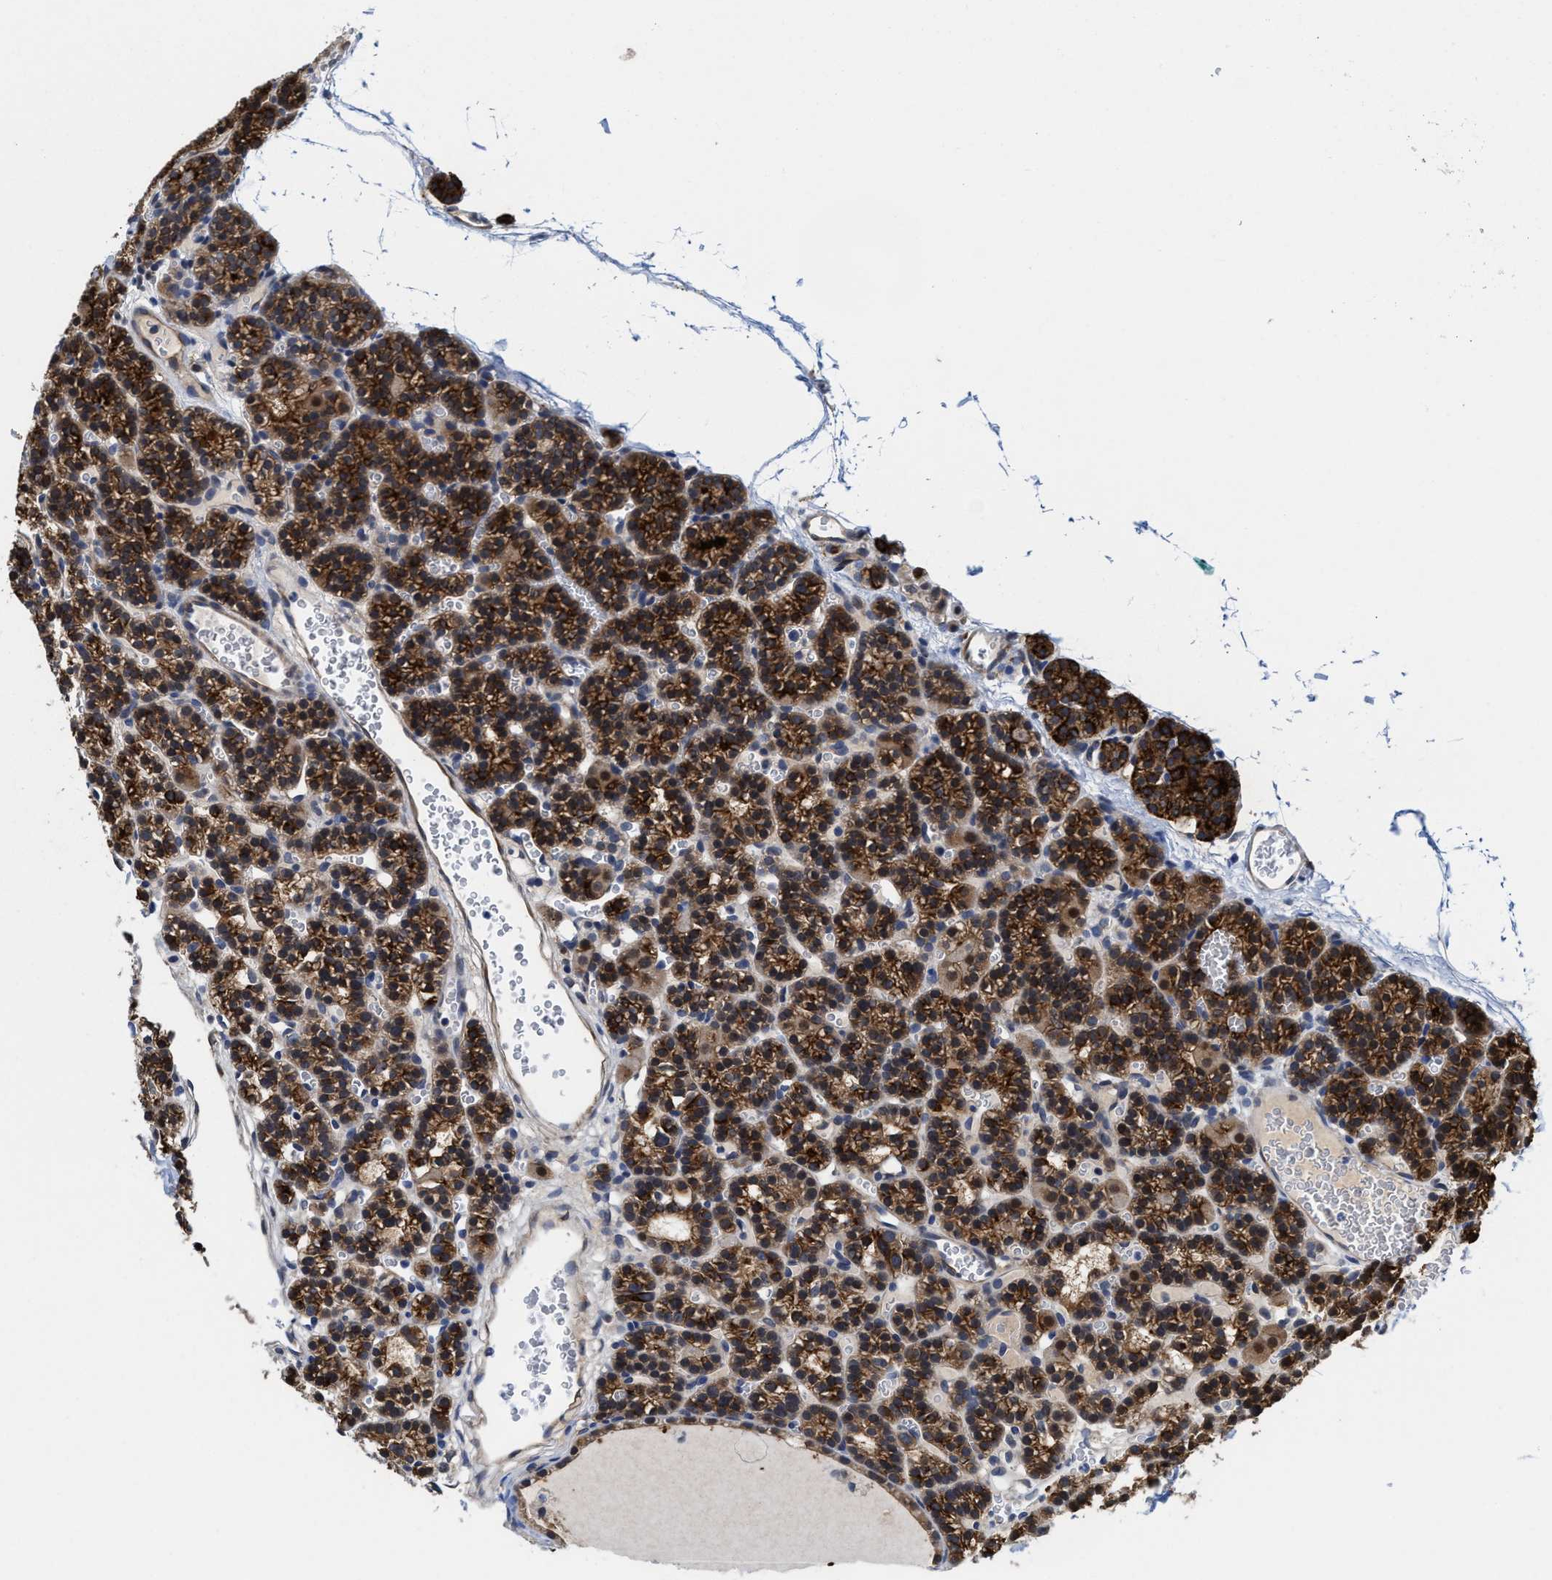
{"staining": {"intensity": "strong", "quantity": ">75%", "location": "nuclear"}, "tissue": "parathyroid gland", "cell_type": "Glandular cells", "image_type": "normal", "snomed": [{"axis": "morphology", "description": "Normal tissue, NOS"}, {"axis": "morphology", "description": "Adenoma, NOS"}, {"axis": "topography", "description": "Parathyroid gland"}], "caption": "Immunohistochemistry (IHC) image of benign parathyroid gland stained for a protein (brown), which demonstrates high levels of strong nuclear expression in about >75% of glandular cells.", "gene": "KIF12", "patient": {"sex": "female", "age": 58}}